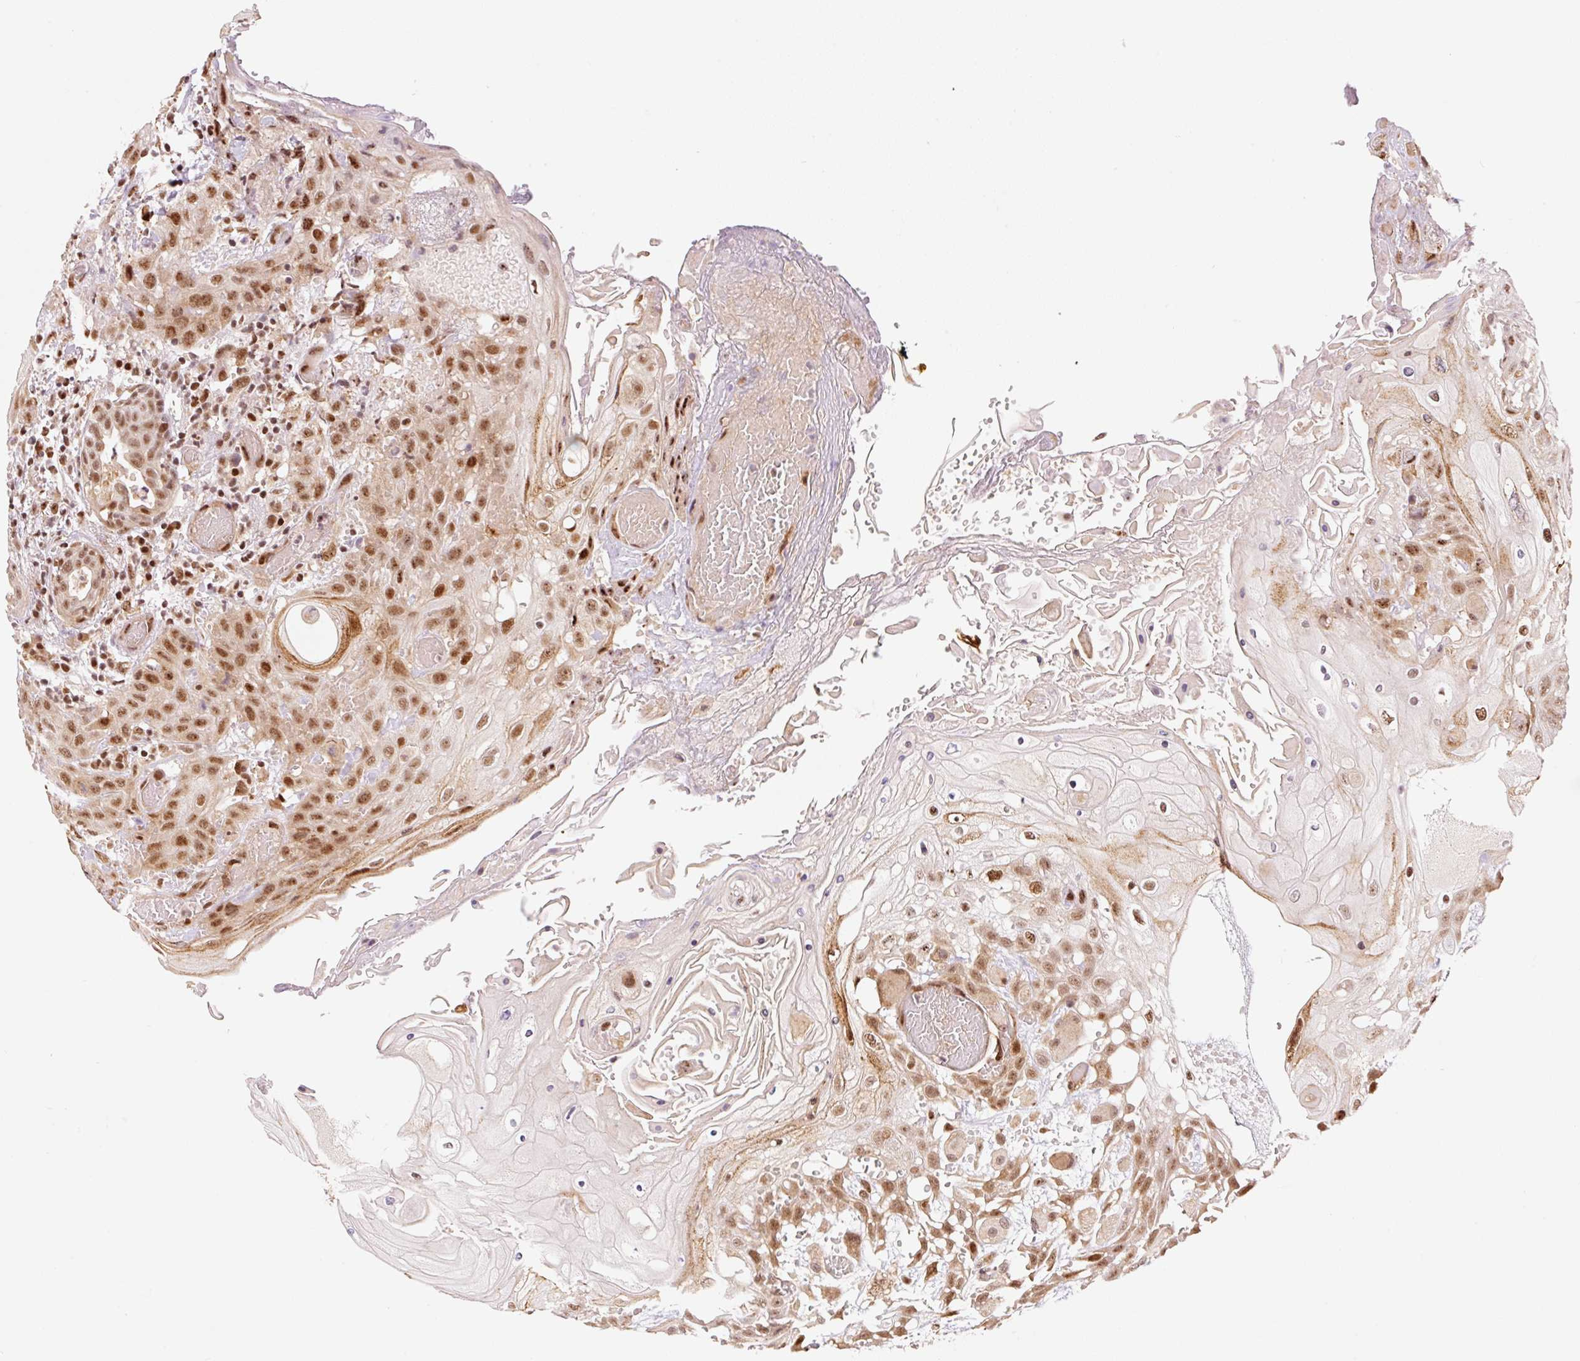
{"staining": {"intensity": "moderate", "quantity": ">75%", "location": "nuclear"}, "tissue": "head and neck cancer", "cell_type": "Tumor cells", "image_type": "cancer", "snomed": [{"axis": "morphology", "description": "Squamous cell carcinoma, NOS"}, {"axis": "topography", "description": "Head-Neck"}], "caption": "Protein positivity by immunohistochemistry displays moderate nuclear staining in approximately >75% of tumor cells in head and neck cancer (squamous cell carcinoma). Using DAB (brown) and hematoxylin (blue) stains, captured at high magnification using brightfield microscopy.", "gene": "INTS8", "patient": {"sex": "female", "age": 43}}